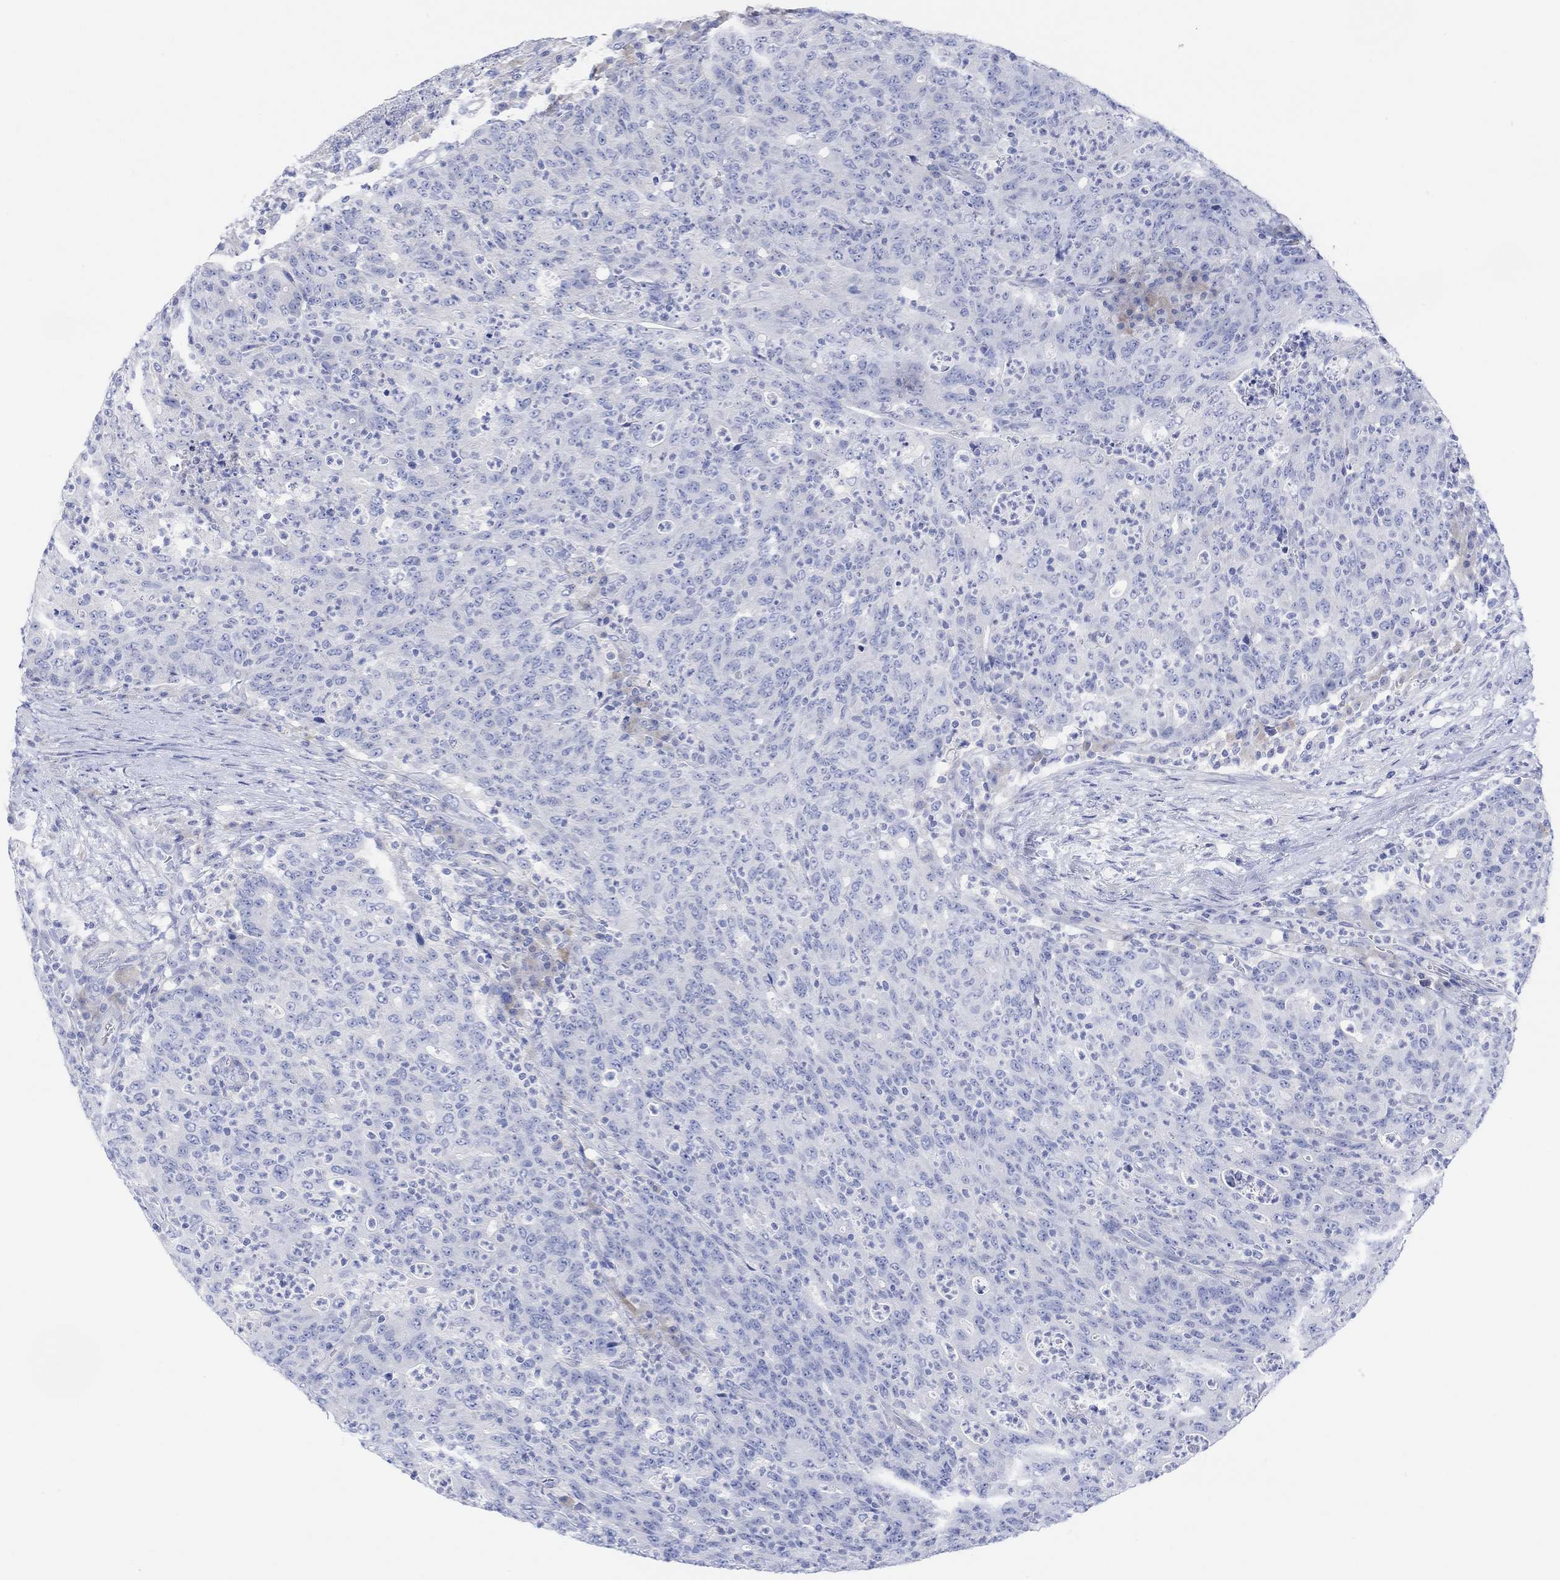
{"staining": {"intensity": "negative", "quantity": "none", "location": "none"}, "tissue": "colorectal cancer", "cell_type": "Tumor cells", "image_type": "cancer", "snomed": [{"axis": "morphology", "description": "Adenocarcinoma, NOS"}, {"axis": "topography", "description": "Colon"}], "caption": "An immunohistochemistry (IHC) micrograph of adenocarcinoma (colorectal) is shown. There is no staining in tumor cells of adenocarcinoma (colorectal).", "gene": "GNG13", "patient": {"sex": "male", "age": 70}}